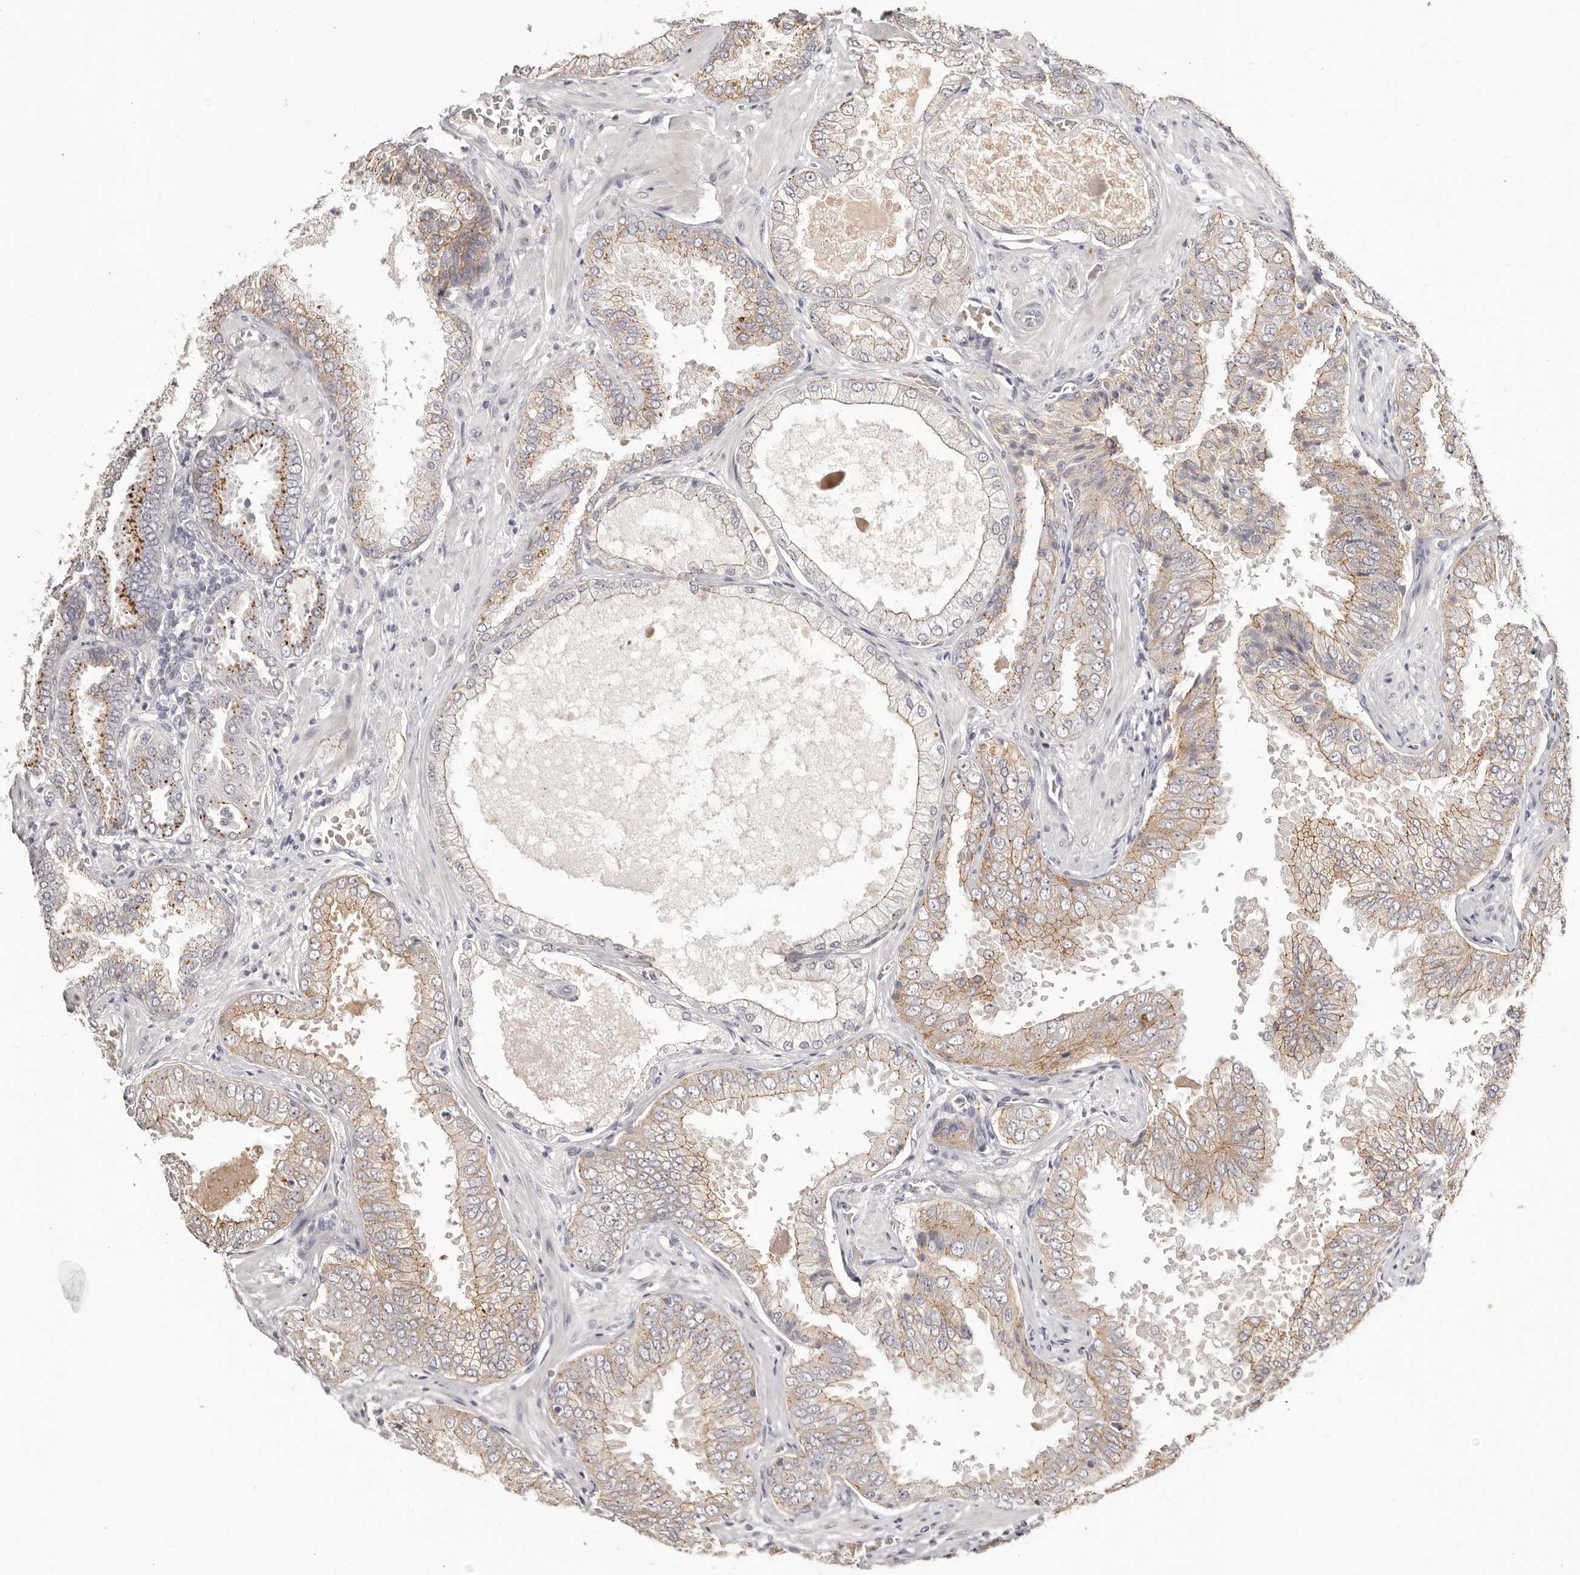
{"staining": {"intensity": "weak", "quantity": ">75%", "location": "cytoplasmic/membranous"}, "tissue": "prostate cancer", "cell_type": "Tumor cells", "image_type": "cancer", "snomed": [{"axis": "morphology", "description": "Adenocarcinoma, High grade"}, {"axis": "topography", "description": "Prostate"}], "caption": "Brown immunohistochemical staining in prostate high-grade adenocarcinoma displays weak cytoplasmic/membranous staining in about >75% of tumor cells.", "gene": "PCDHB6", "patient": {"sex": "male", "age": 58}}